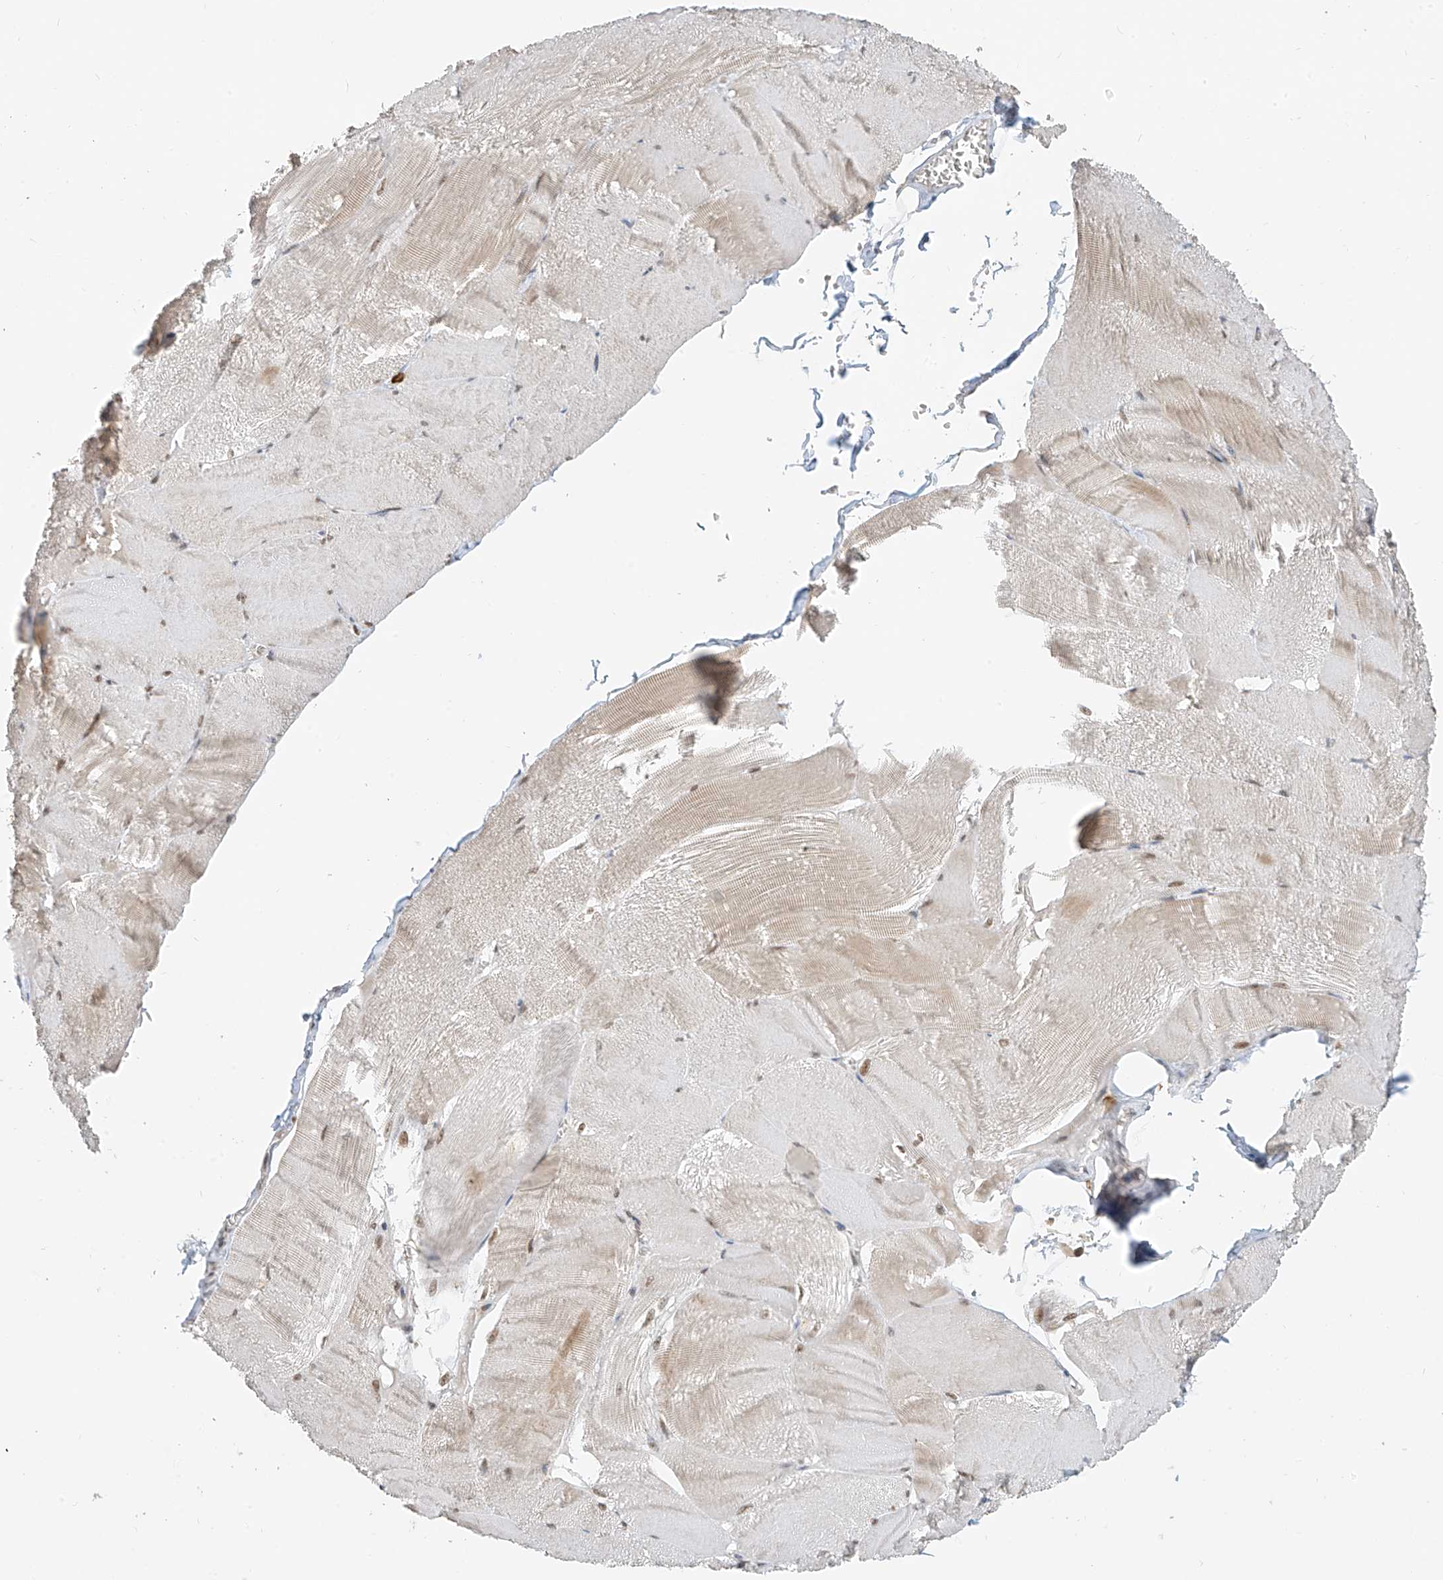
{"staining": {"intensity": "weak", "quantity": ">75%", "location": "cytoplasmic/membranous,nuclear"}, "tissue": "skeletal muscle", "cell_type": "Myocytes", "image_type": "normal", "snomed": [{"axis": "morphology", "description": "Normal tissue, NOS"}, {"axis": "morphology", "description": "Basal cell carcinoma"}, {"axis": "topography", "description": "Skeletal muscle"}], "caption": "A brown stain labels weak cytoplasmic/membranous,nuclear expression of a protein in myocytes of normal skeletal muscle. Immunohistochemistry (ihc) stains the protein in brown and the nuclei are stained blue.", "gene": "ZMYM2", "patient": {"sex": "female", "age": 64}}